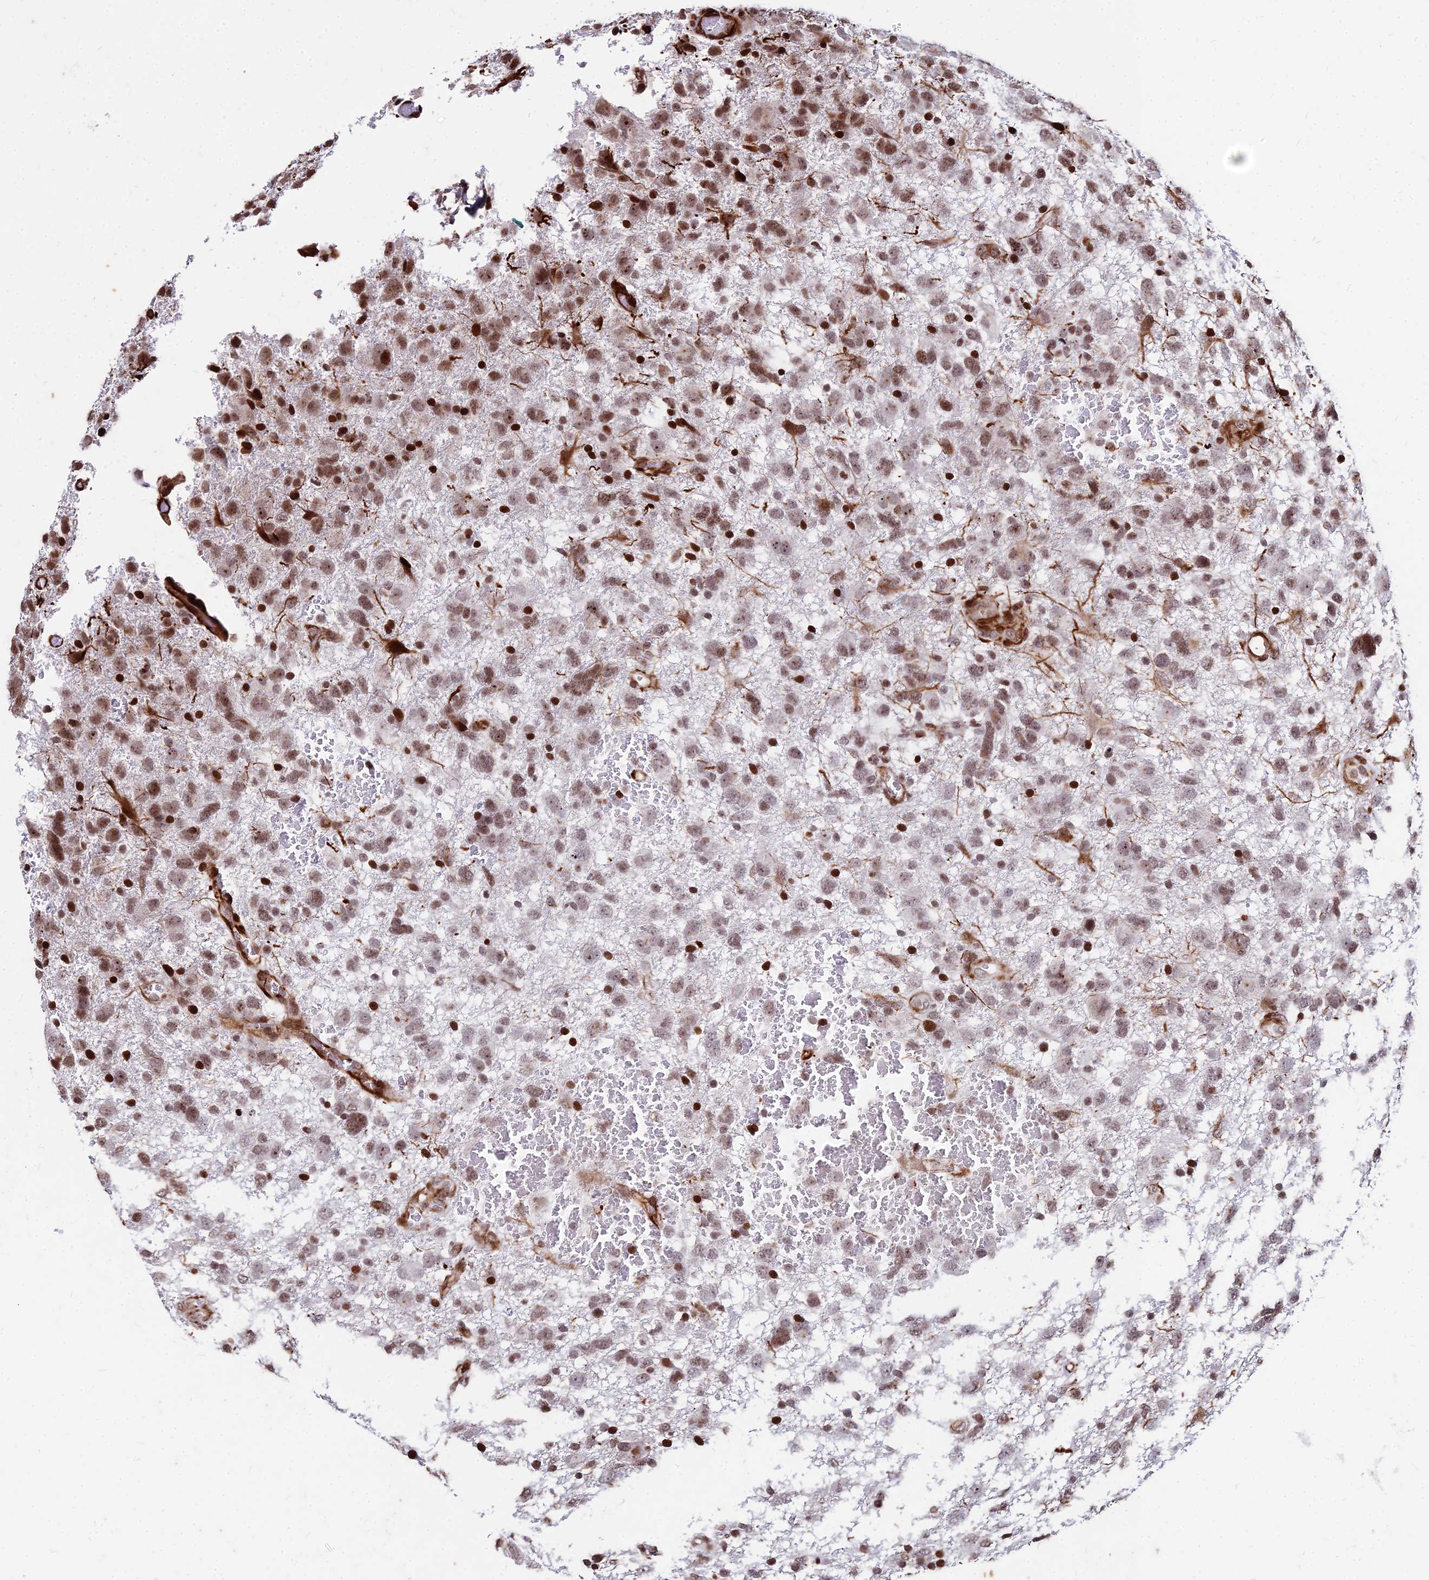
{"staining": {"intensity": "moderate", "quantity": ">75%", "location": "nuclear"}, "tissue": "glioma", "cell_type": "Tumor cells", "image_type": "cancer", "snomed": [{"axis": "morphology", "description": "Glioma, malignant, High grade"}, {"axis": "topography", "description": "Brain"}], "caption": "Immunohistochemistry (IHC) (DAB) staining of high-grade glioma (malignant) exhibits moderate nuclear protein positivity in about >75% of tumor cells.", "gene": "NYAP2", "patient": {"sex": "male", "age": 61}}